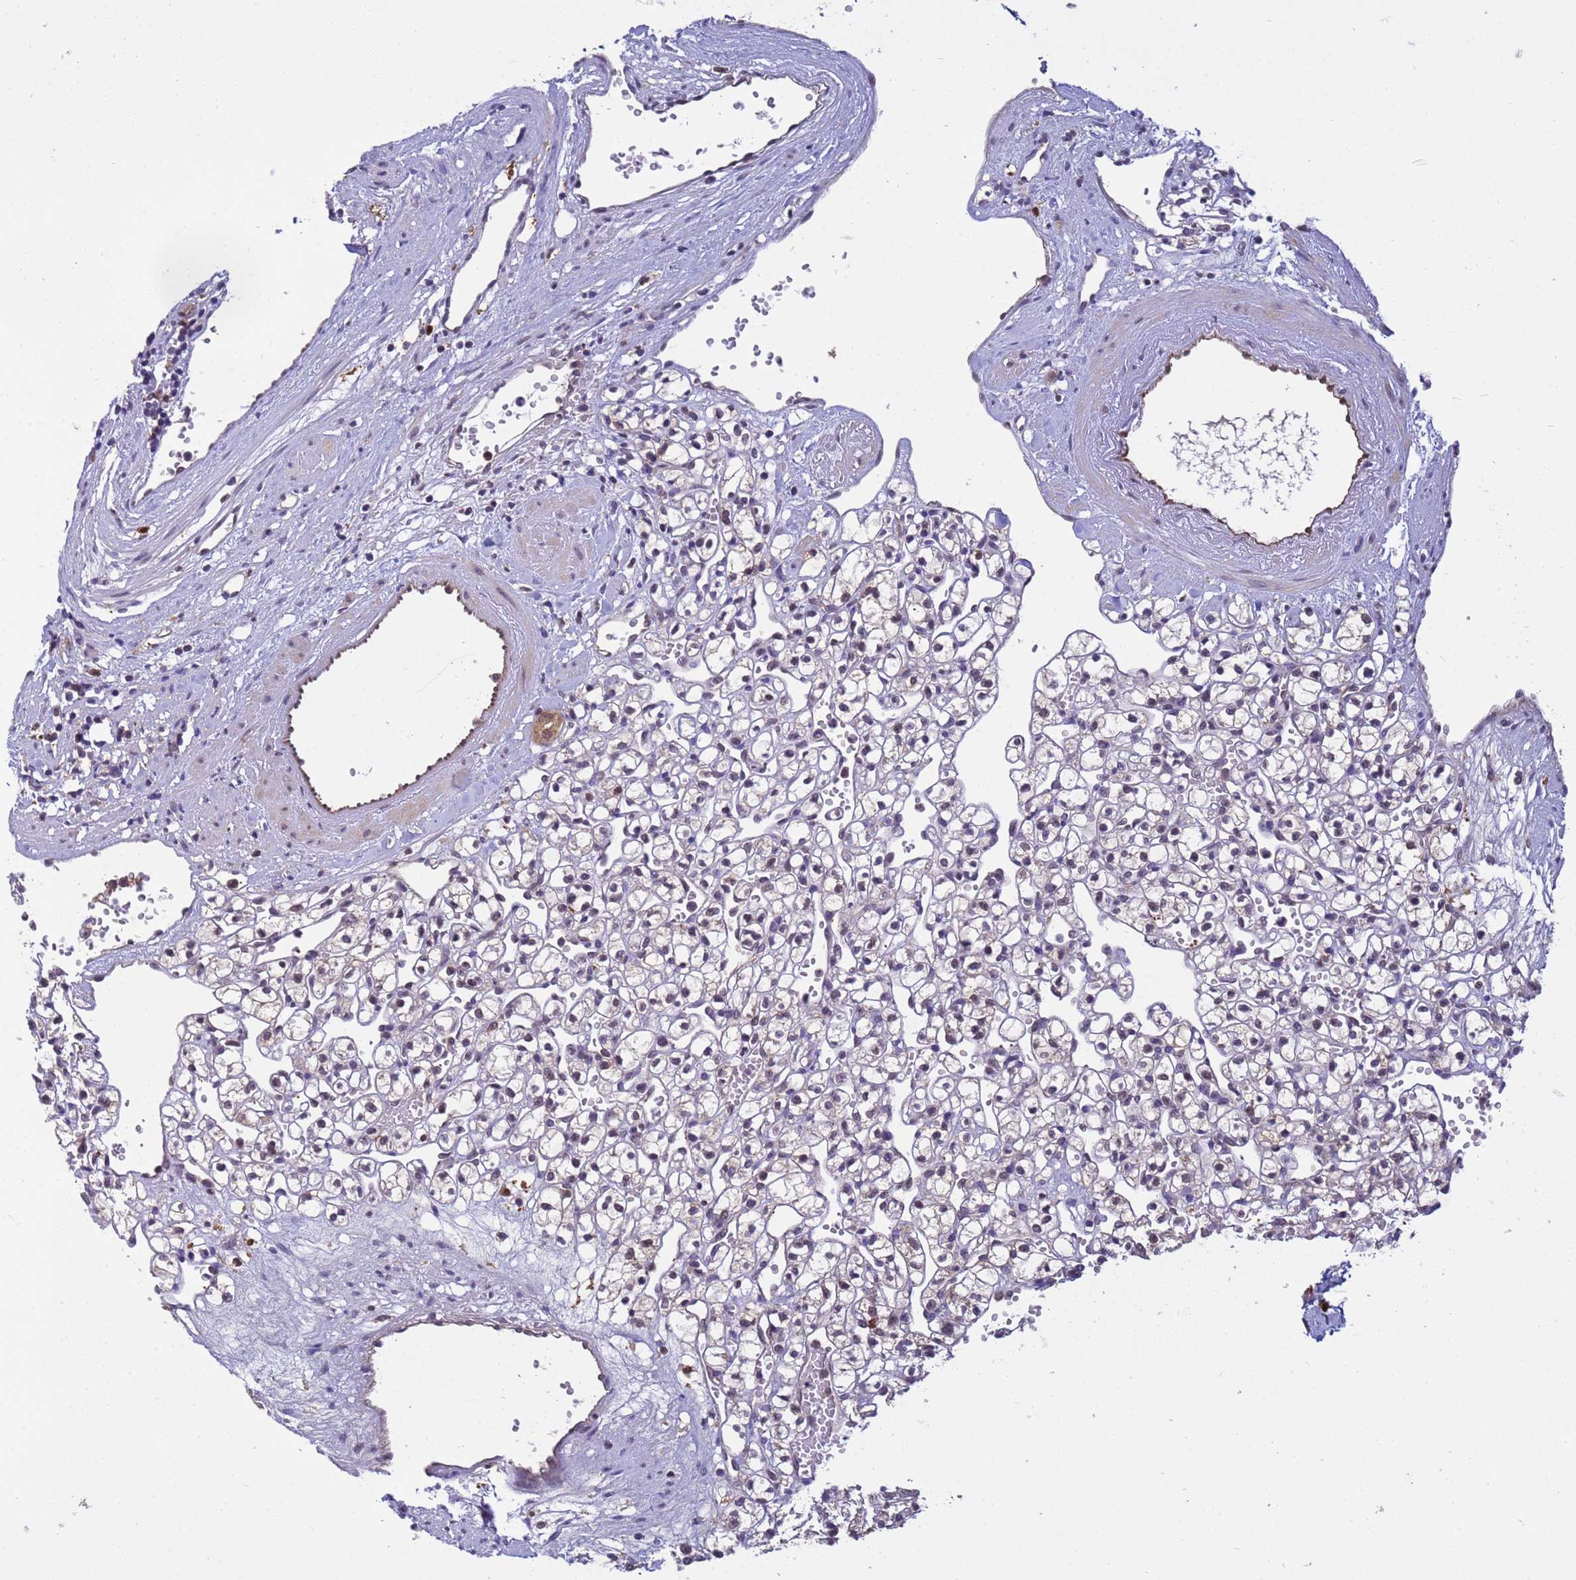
{"staining": {"intensity": "negative", "quantity": "none", "location": "none"}, "tissue": "renal cancer", "cell_type": "Tumor cells", "image_type": "cancer", "snomed": [{"axis": "morphology", "description": "Adenocarcinoma, NOS"}, {"axis": "topography", "description": "Kidney"}], "caption": "Renal cancer (adenocarcinoma) was stained to show a protein in brown. There is no significant staining in tumor cells.", "gene": "NPEPPS", "patient": {"sex": "female", "age": 59}}